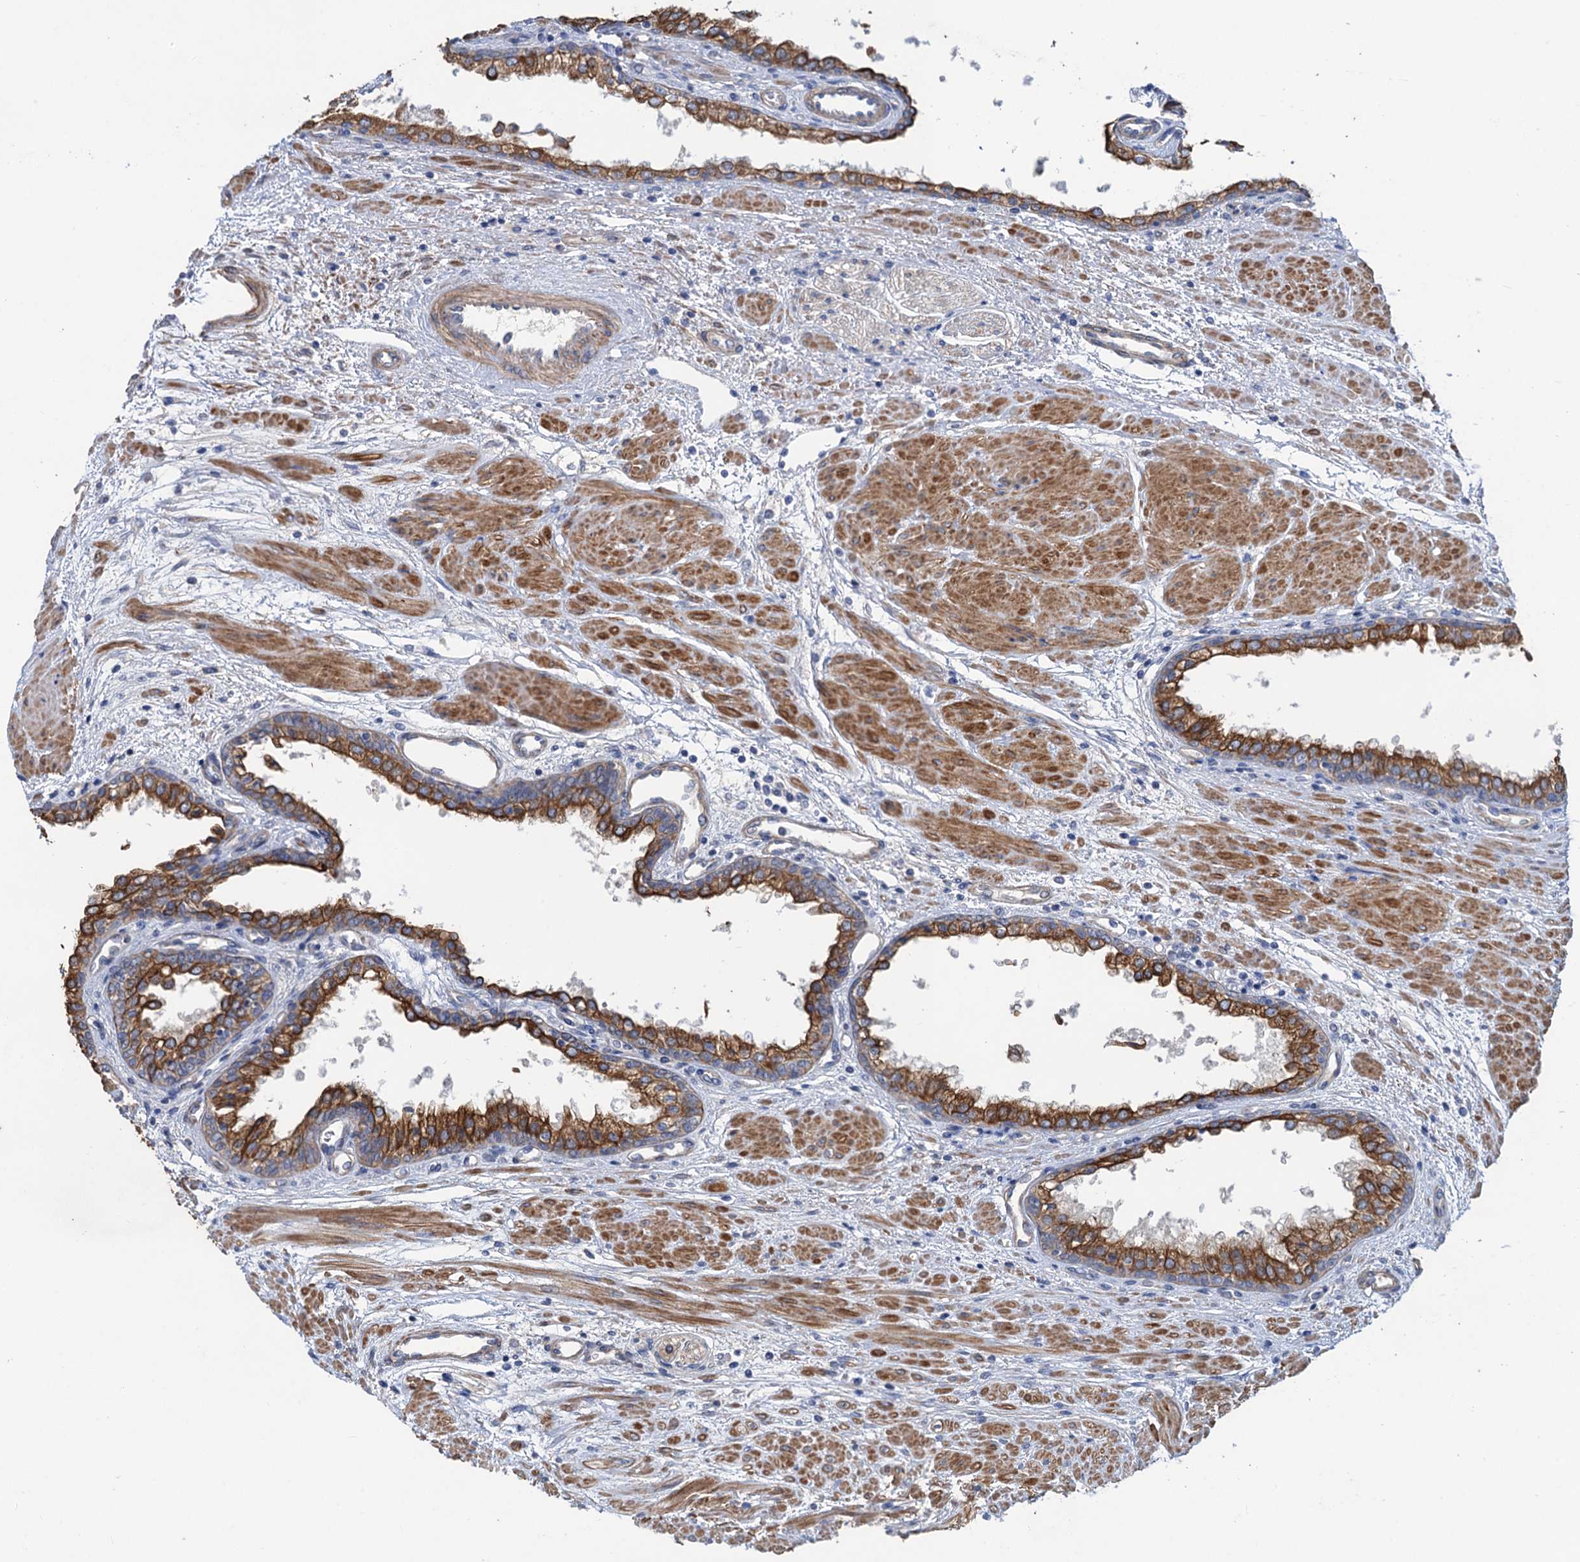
{"staining": {"intensity": "moderate", "quantity": ">75%", "location": "cytoplasmic/membranous"}, "tissue": "prostate cancer", "cell_type": "Tumor cells", "image_type": "cancer", "snomed": [{"axis": "morphology", "description": "Adenocarcinoma, Low grade"}, {"axis": "topography", "description": "Prostate"}], "caption": "Protein expression analysis of human prostate adenocarcinoma (low-grade) reveals moderate cytoplasmic/membranous expression in approximately >75% of tumor cells. (Stains: DAB in brown, nuclei in blue, Microscopy: brightfield microscopy at high magnification).", "gene": "SMCO3", "patient": {"sex": "male", "age": 68}}